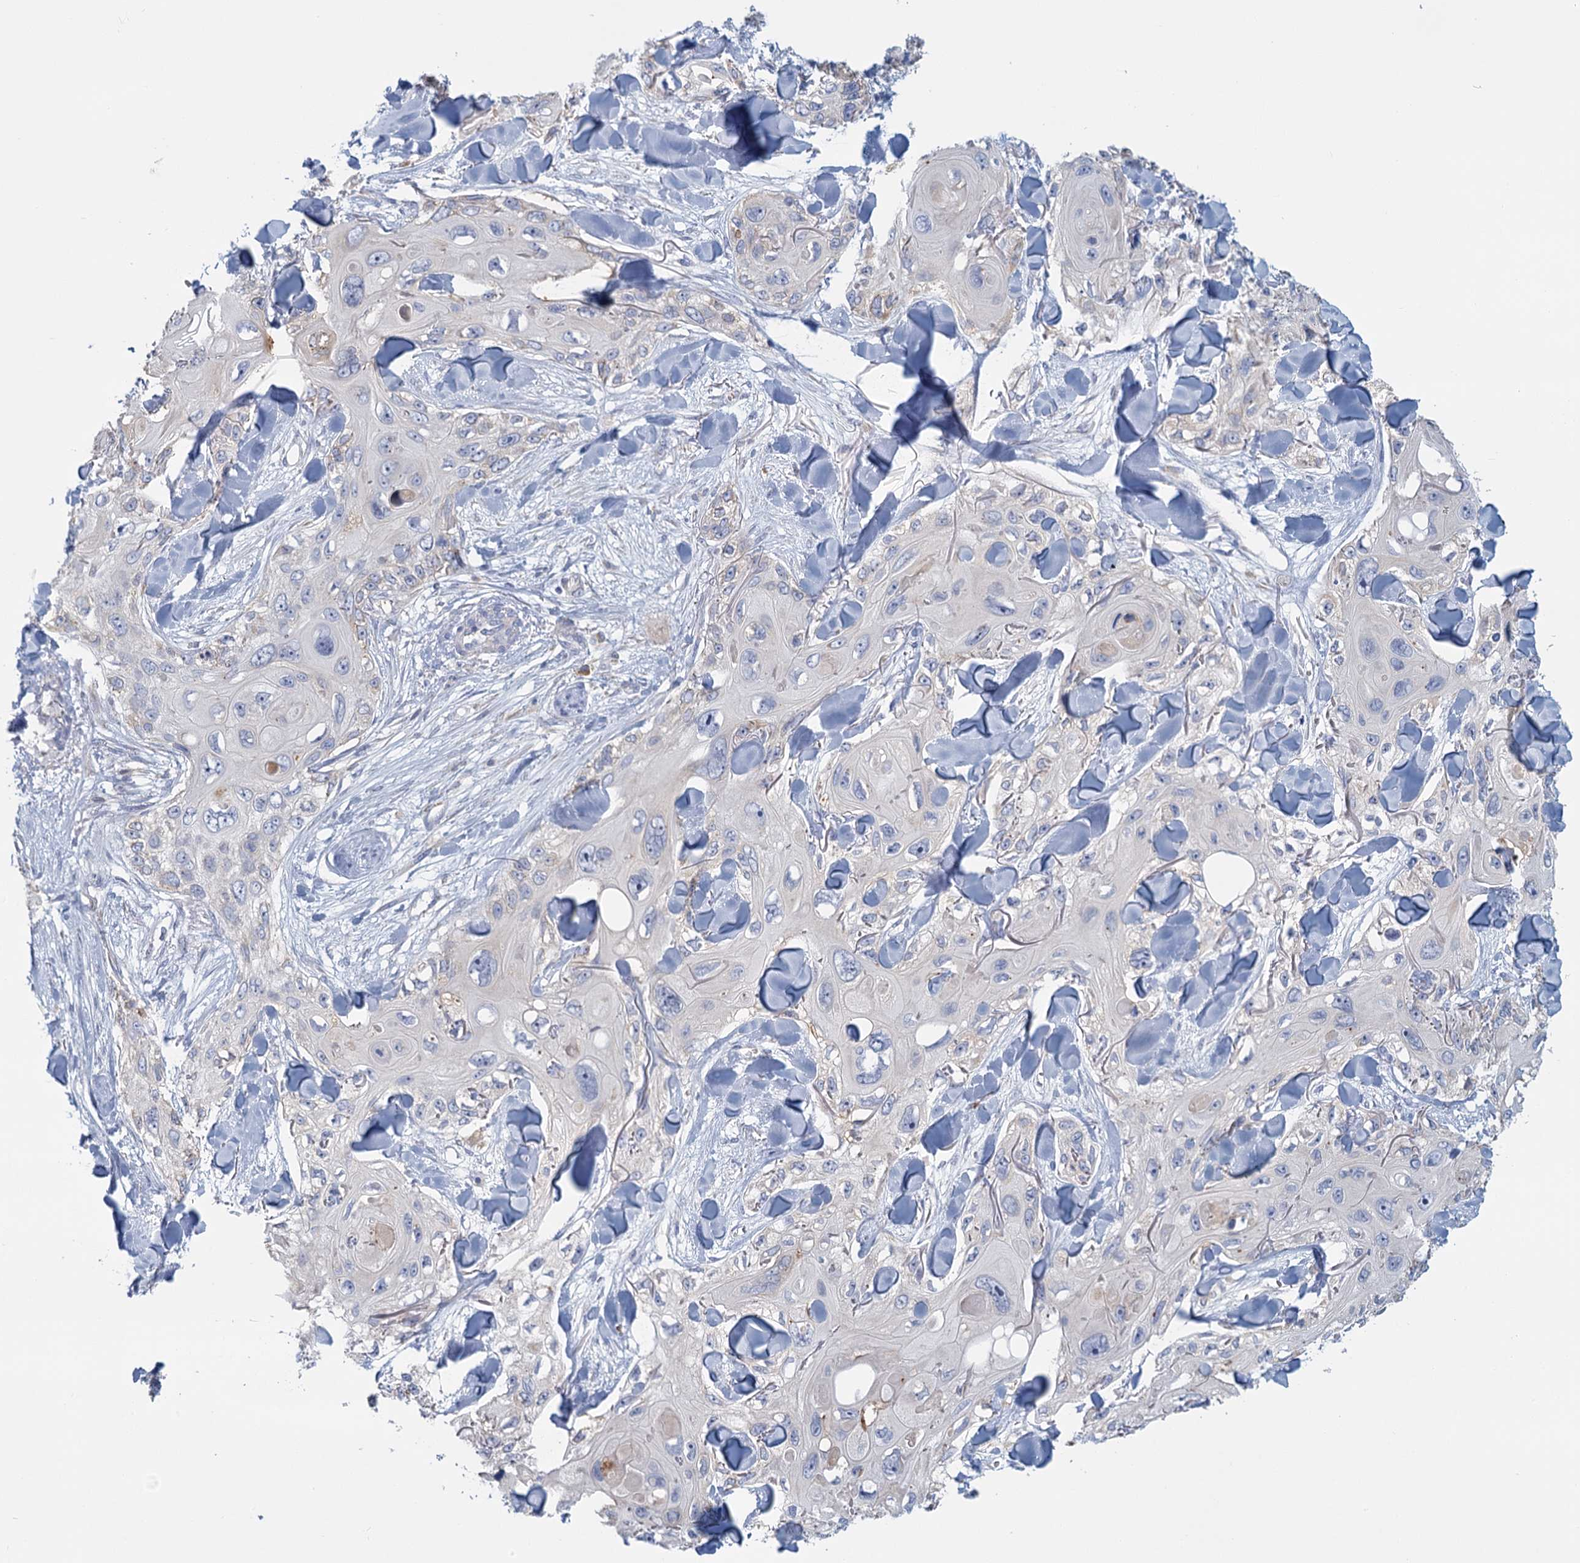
{"staining": {"intensity": "negative", "quantity": "none", "location": "none"}, "tissue": "skin cancer", "cell_type": "Tumor cells", "image_type": "cancer", "snomed": [{"axis": "morphology", "description": "Normal tissue, NOS"}, {"axis": "morphology", "description": "Squamous cell carcinoma, NOS"}, {"axis": "topography", "description": "Skin"}], "caption": "IHC photomicrograph of neoplastic tissue: human skin cancer stained with DAB (3,3'-diaminobenzidine) displays no significant protein staining in tumor cells.", "gene": "ANKRD16", "patient": {"sex": "male", "age": 72}}